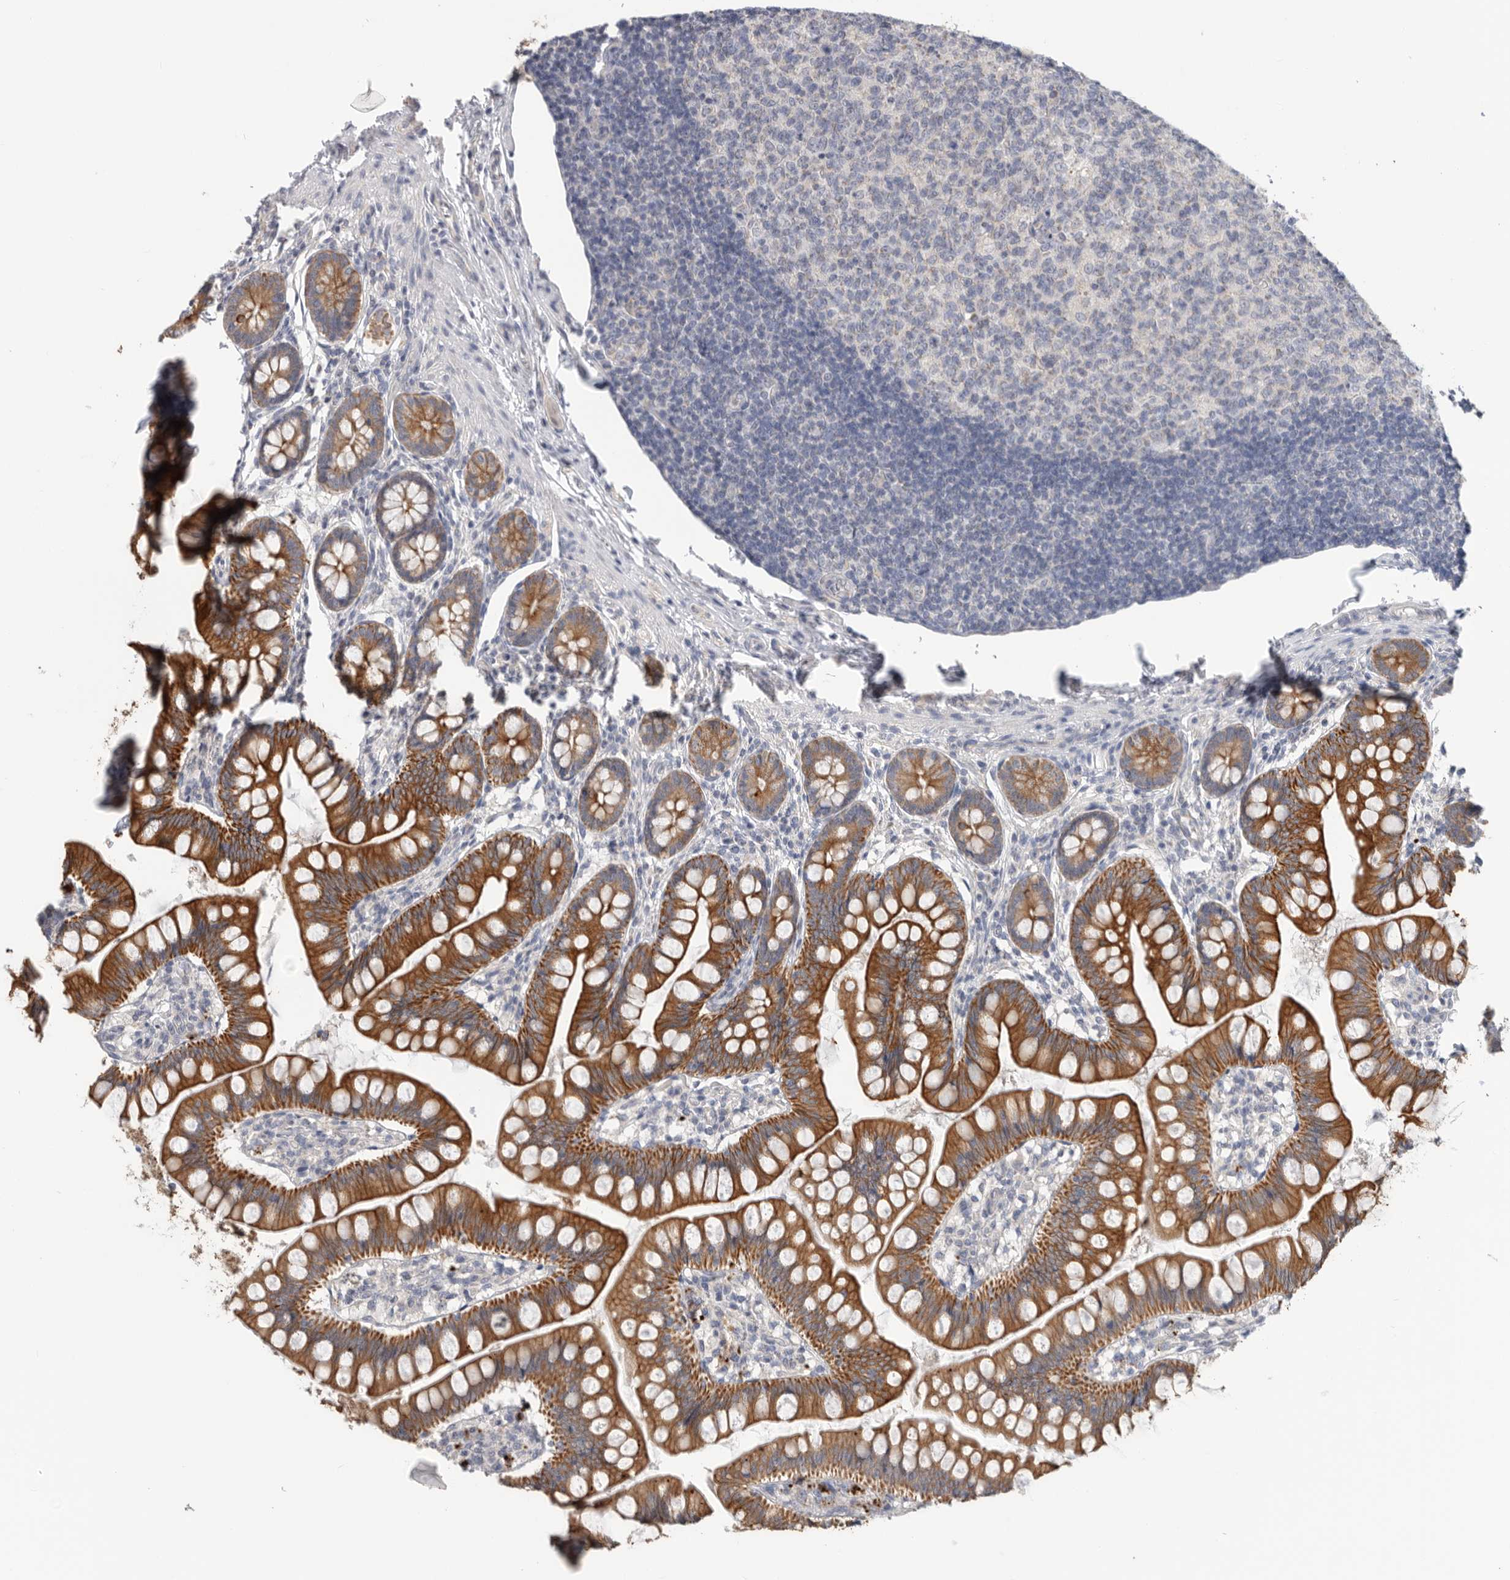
{"staining": {"intensity": "strong", "quantity": ">75%", "location": "cytoplasmic/membranous"}, "tissue": "small intestine", "cell_type": "Glandular cells", "image_type": "normal", "snomed": [{"axis": "morphology", "description": "Normal tissue, NOS"}, {"axis": "topography", "description": "Small intestine"}], "caption": "A brown stain labels strong cytoplasmic/membranous expression of a protein in glandular cells of normal human small intestine.", "gene": "MTFR1L", "patient": {"sex": "male", "age": 7}}